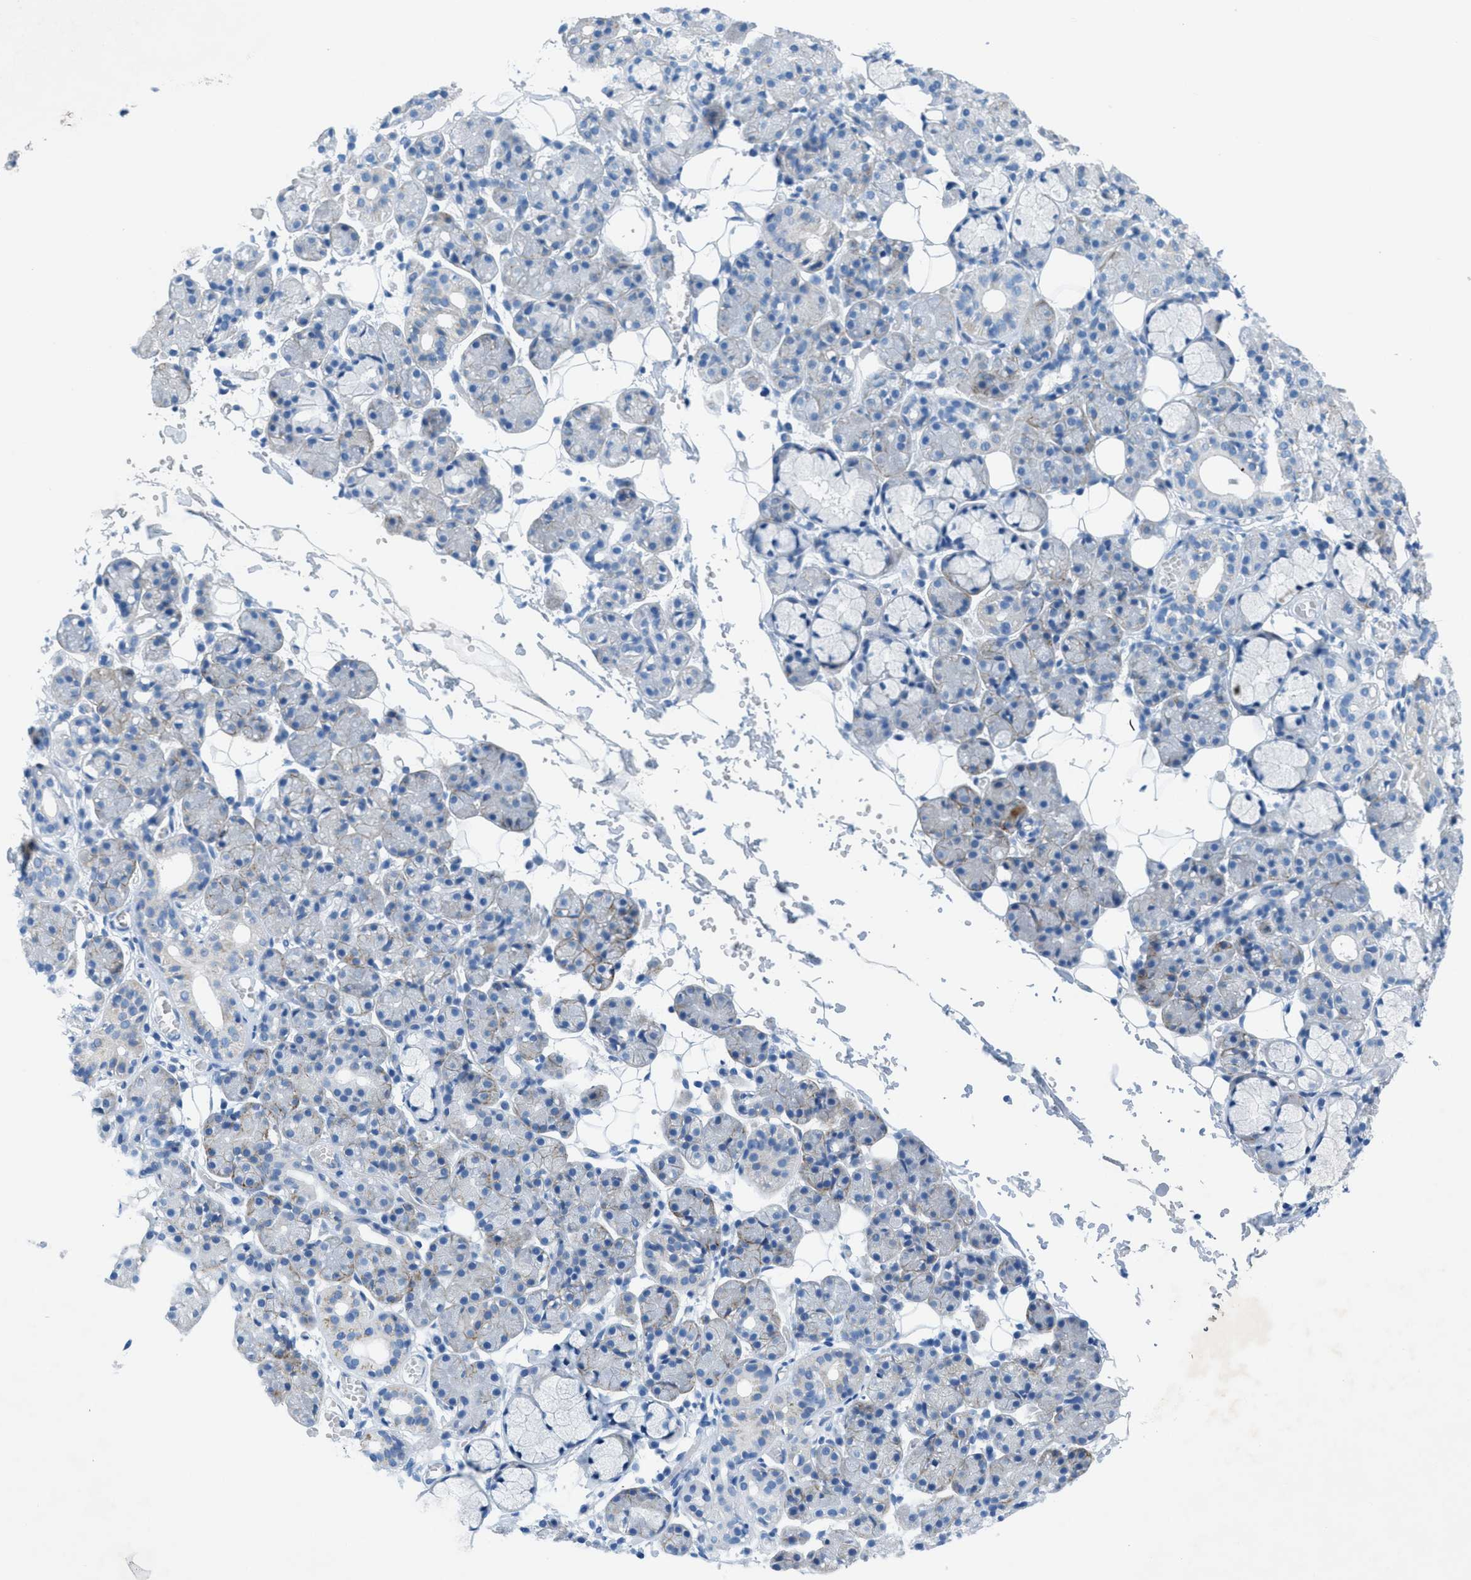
{"staining": {"intensity": "negative", "quantity": "none", "location": "none"}, "tissue": "salivary gland", "cell_type": "Glandular cells", "image_type": "normal", "snomed": [{"axis": "morphology", "description": "Normal tissue, NOS"}, {"axis": "topography", "description": "Salivary gland"}], "caption": "Salivary gland was stained to show a protein in brown. There is no significant staining in glandular cells.", "gene": "GALNT17", "patient": {"sex": "male", "age": 63}}